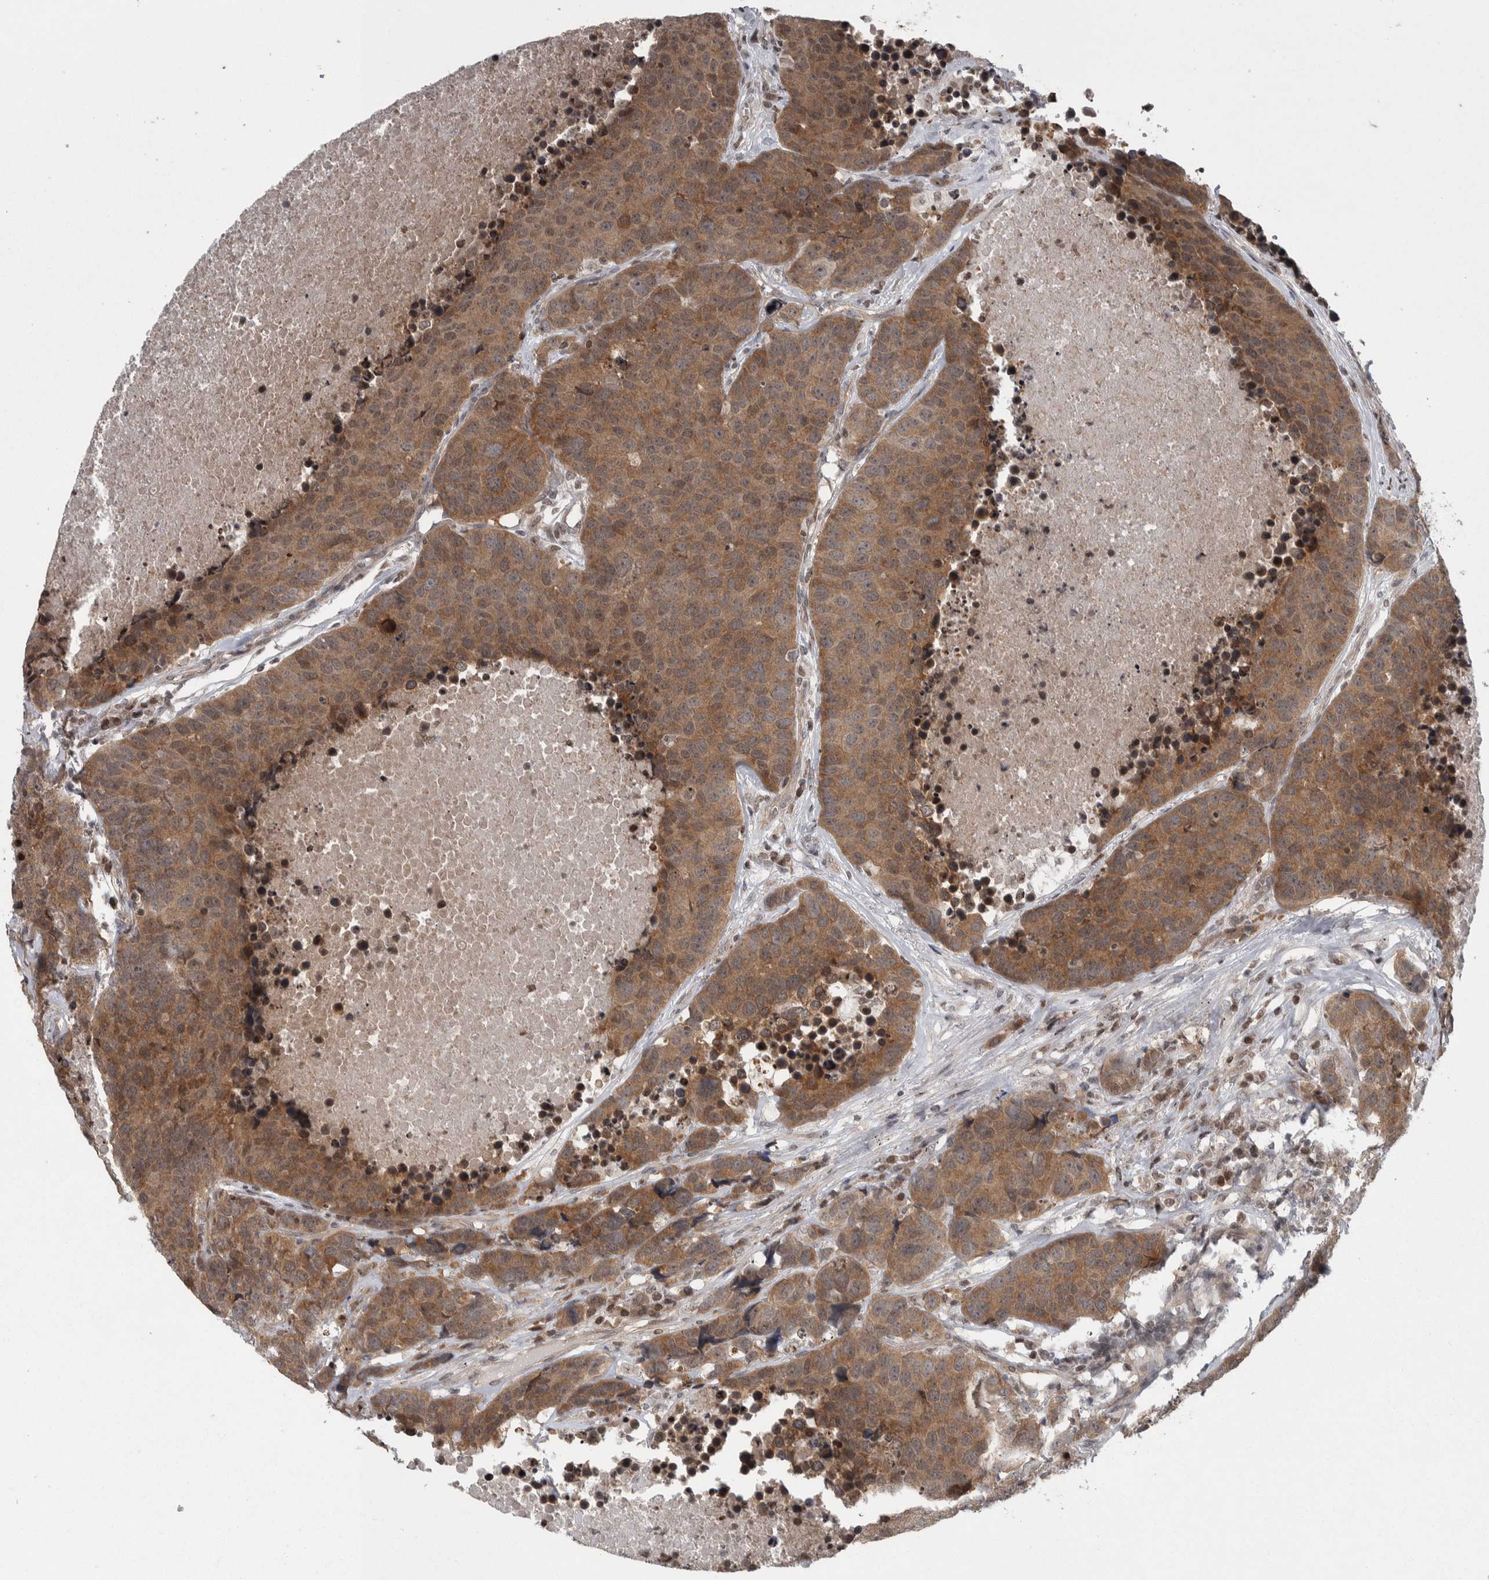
{"staining": {"intensity": "moderate", "quantity": ">75%", "location": "cytoplasmic/membranous"}, "tissue": "carcinoid", "cell_type": "Tumor cells", "image_type": "cancer", "snomed": [{"axis": "morphology", "description": "Carcinoid, malignant, NOS"}, {"axis": "topography", "description": "Lung"}], "caption": "About >75% of tumor cells in carcinoid (malignant) show moderate cytoplasmic/membranous protein expression as visualized by brown immunohistochemical staining.", "gene": "CWC27", "patient": {"sex": "male", "age": 60}}